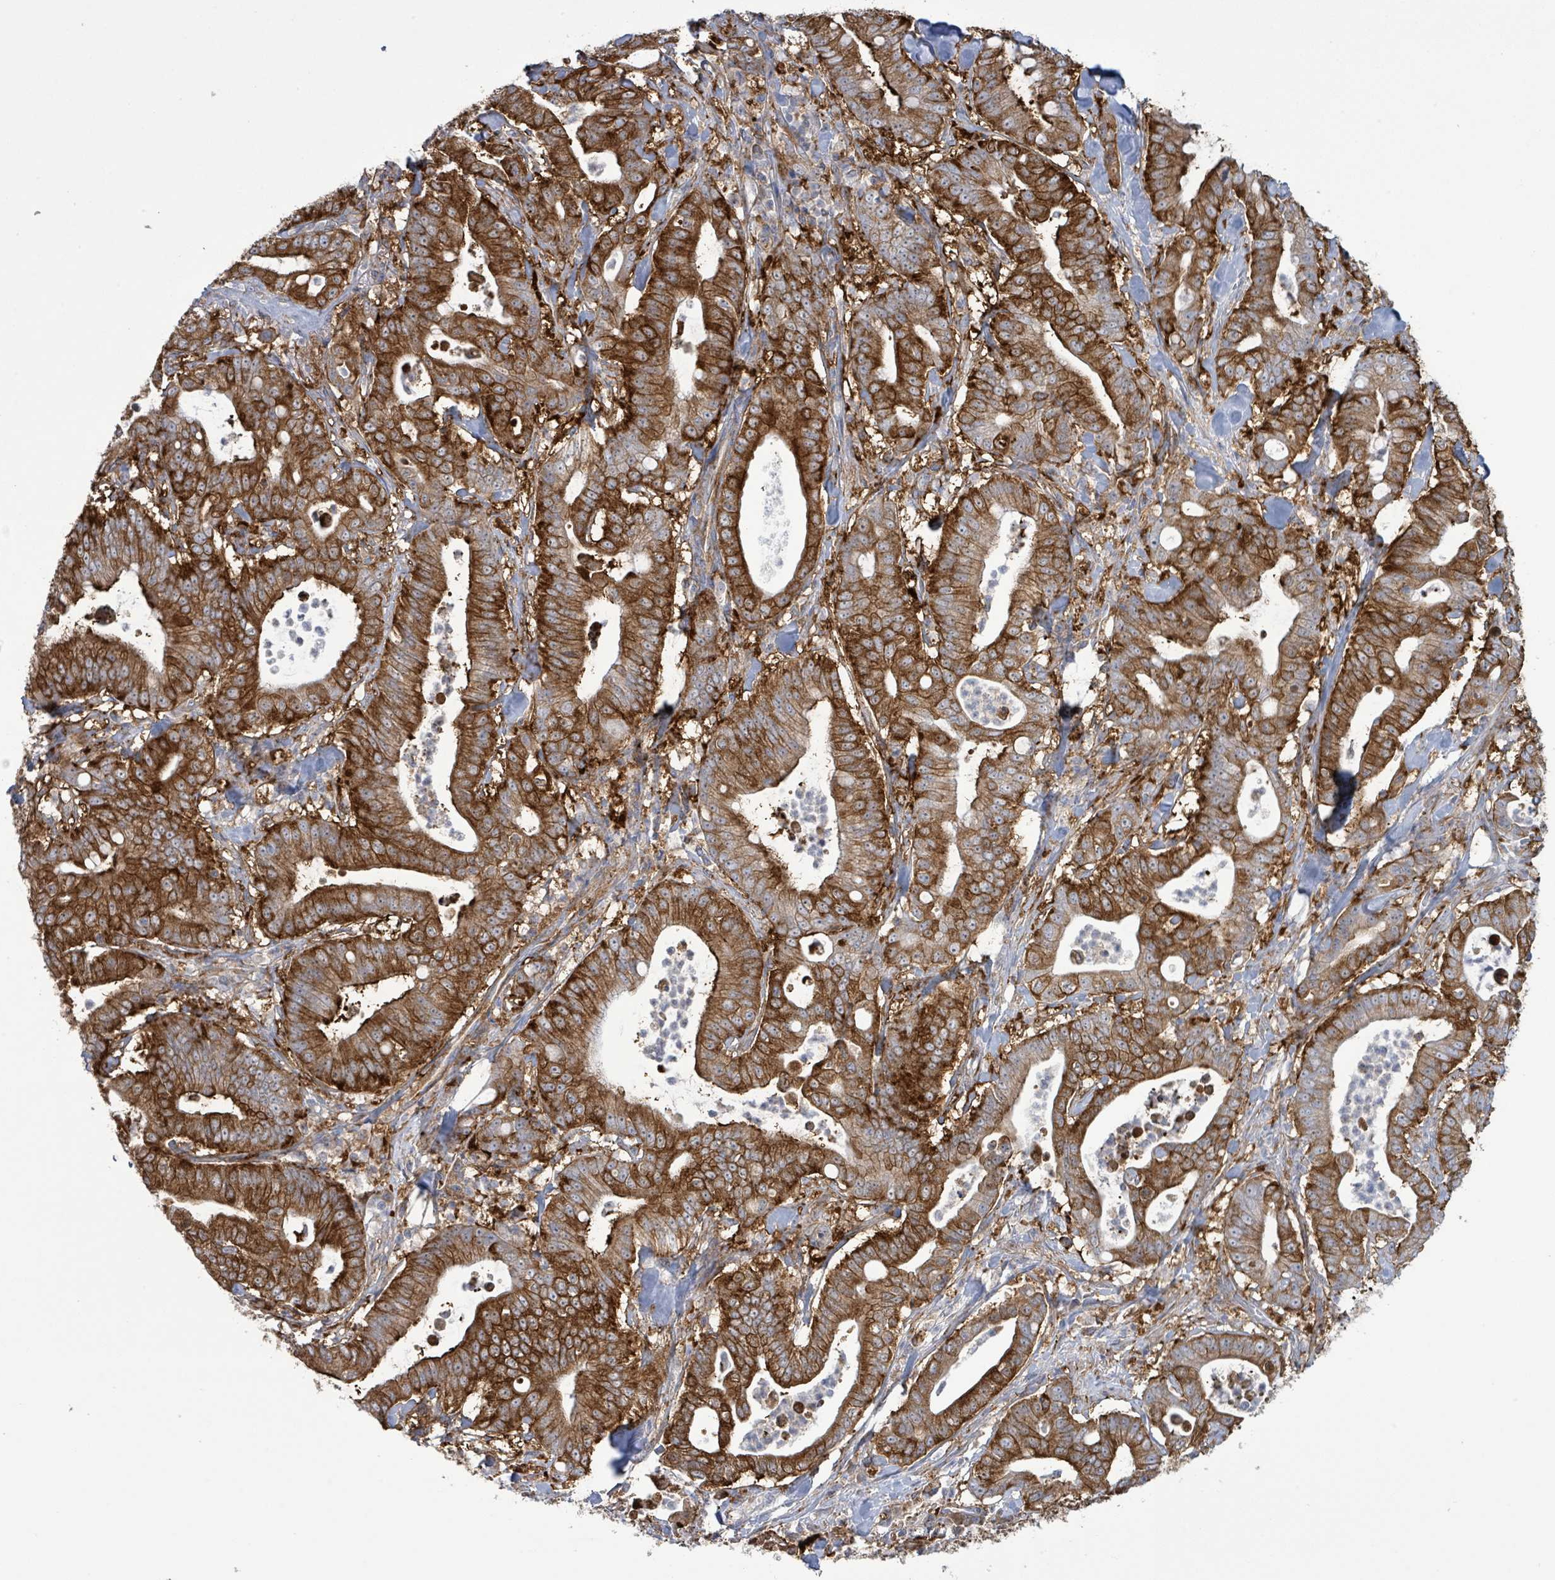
{"staining": {"intensity": "strong", "quantity": ">75%", "location": "cytoplasmic/membranous"}, "tissue": "pancreatic cancer", "cell_type": "Tumor cells", "image_type": "cancer", "snomed": [{"axis": "morphology", "description": "Adenocarcinoma, NOS"}, {"axis": "topography", "description": "Pancreas"}], "caption": "Protein analysis of pancreatic cancer tissue demonstrates strong cytoplasmic/membranous positivity in approximately >75% of tumor cells.", "gene": "EGFL7", "patient": {"sex": "male", "age": 71}}